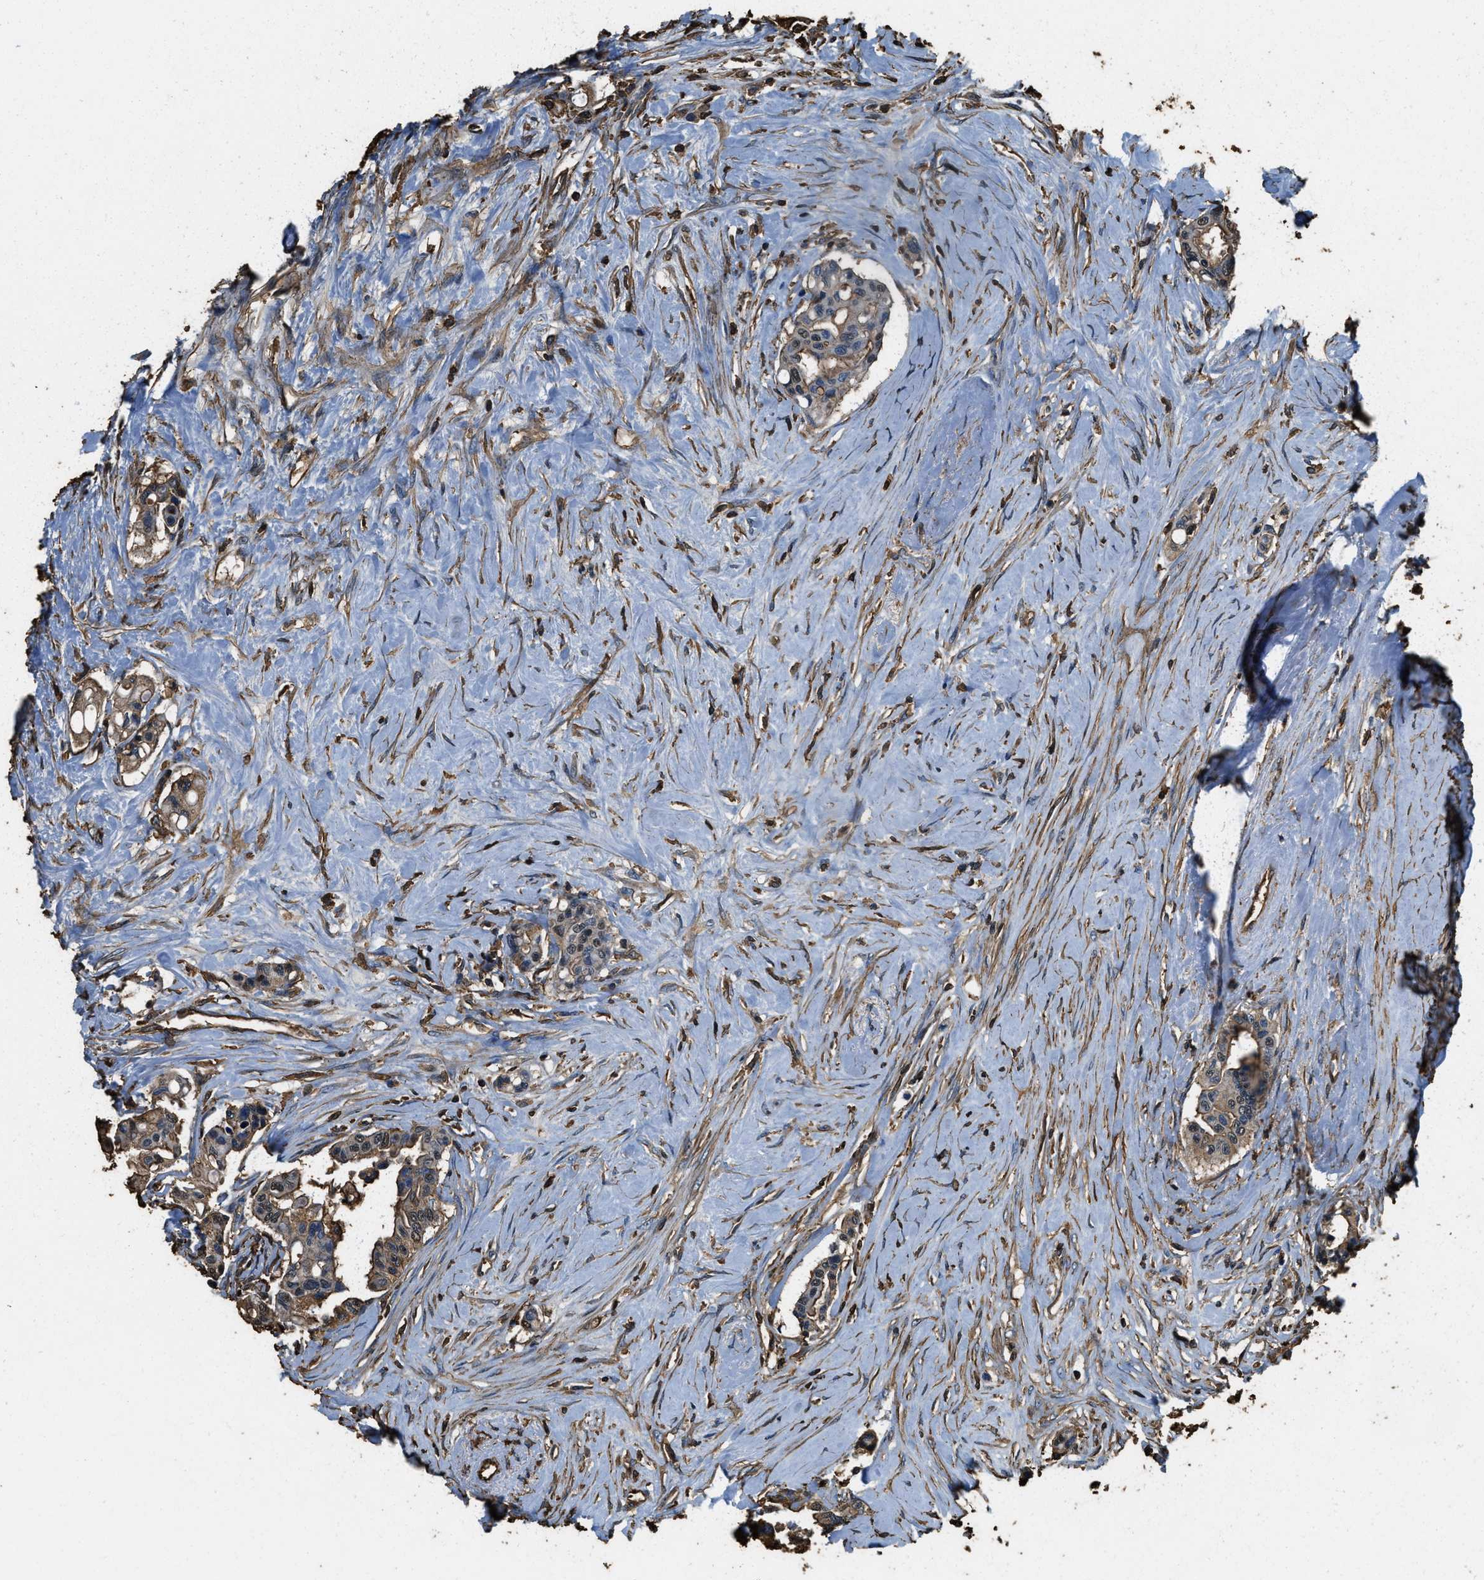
{"staining": {"intensity": "moderate", "quantity": ">75%", "location": "cytoplasmic/membranous"}, "tissue": "colorectal cancer", "cell_type": "Tumor cells", "image_type": "cancer", "snomed": [{"axis": "morphology", "description": "Normal tissue, NOS"}, {"axis": "morphology", "description": "Adenocarcinoma, NOS"}, {"axis": "topography", "description": "Colon"}], "caption": "The micrograph shows a brown stain indicating the presence of a protein in the cytoplasmic/membranous of tumor cells in colorectal cancer. The protein of interest is stained brown, and the nuclei are stained in blue (DAB IHC with brightfield microscopy, high magnification).", "gene": "ACCS", "patient": {"sex": "male", "age": 82}}